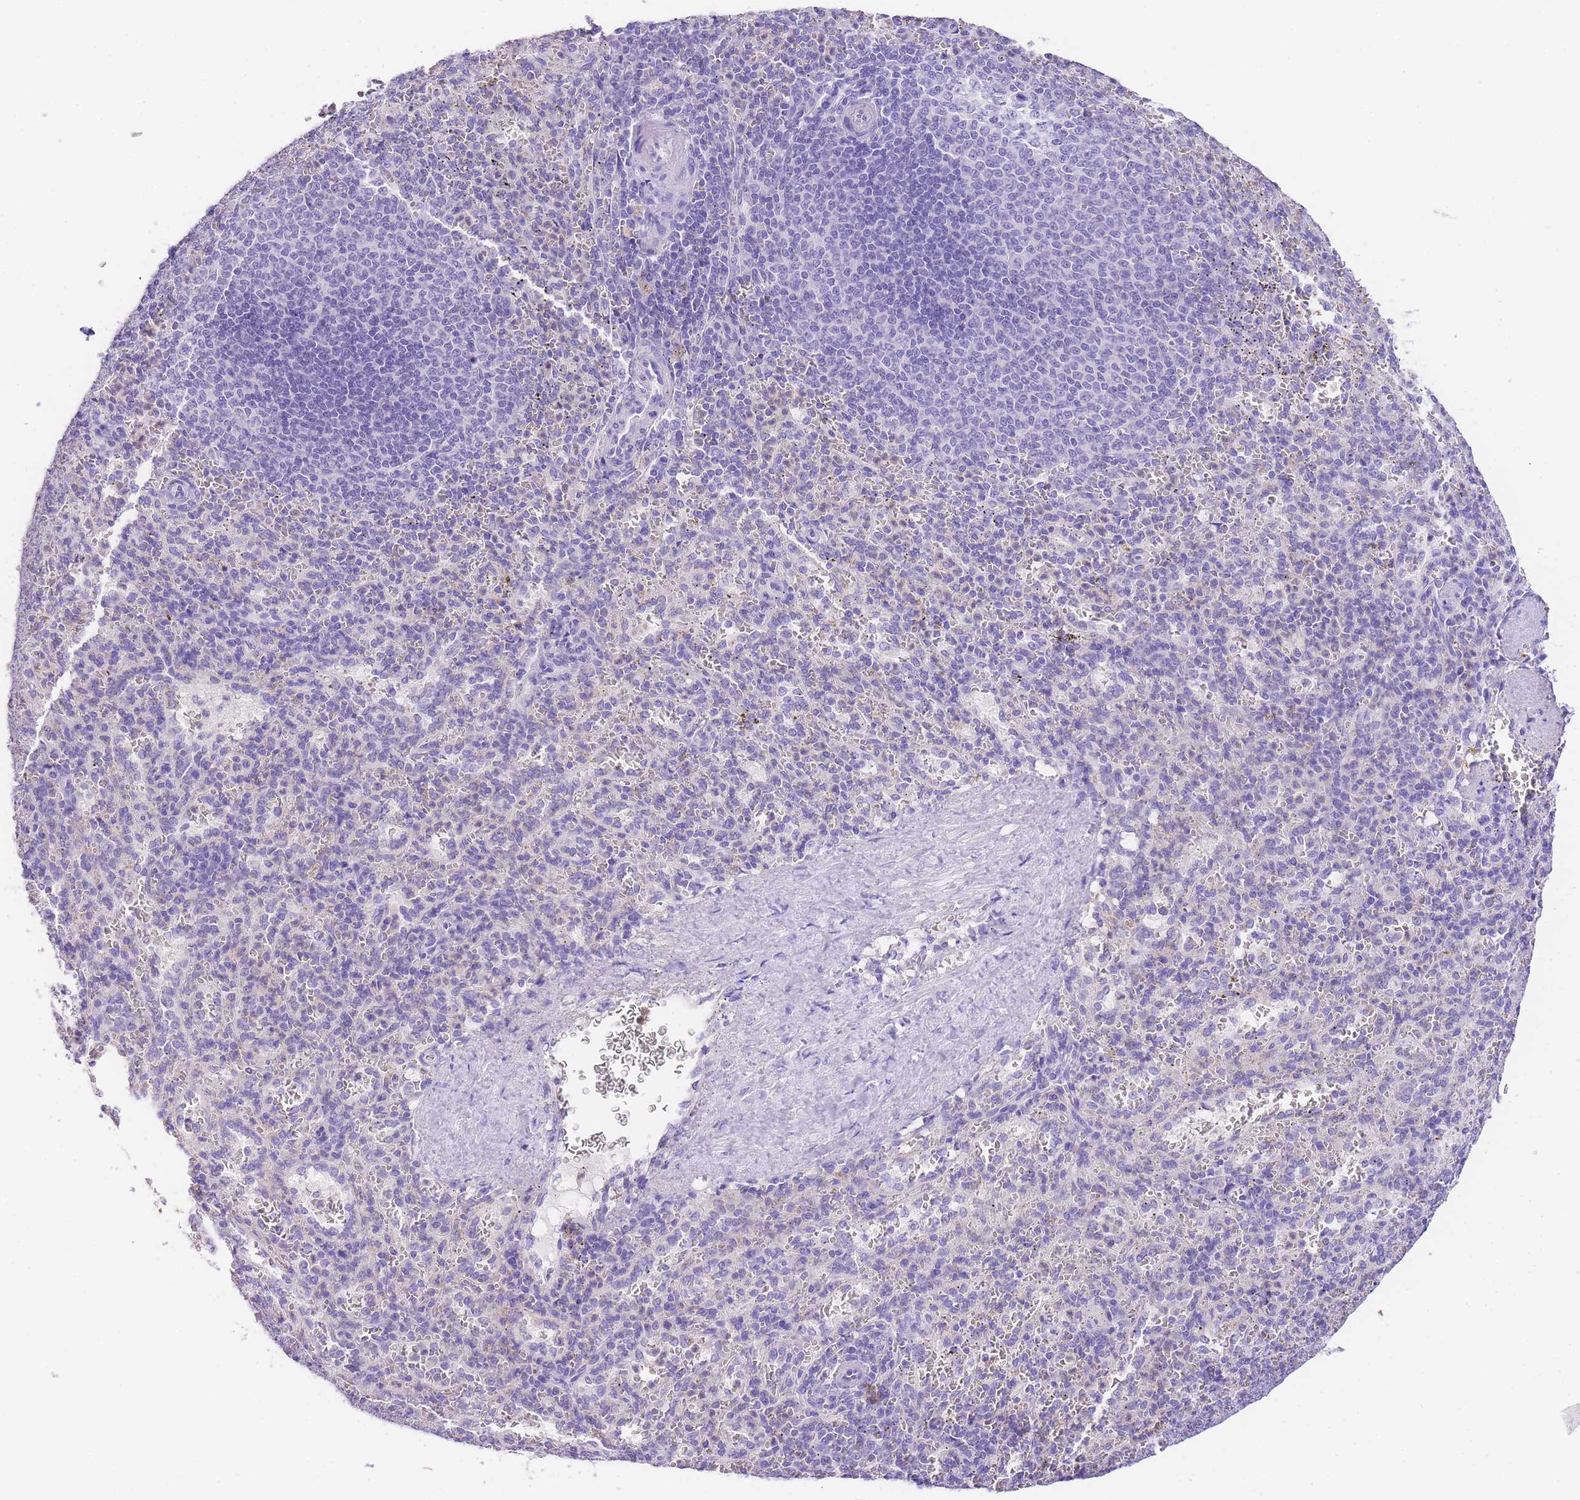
{"staining": {"intensity": "negative", "quantity": "none", "location": "none"}, "tissue": "spleen", "cell_type": "Cells in red pulp", "image_type": "normal", "snomed": [{"axis": "morphology", "description": "Normal tissue, NOS"}, {"axis": "topography", "description": "Spleen"}], "caption": "Cells in red pulp are negative for brown protein staining in unremarkable spleen. (Stains: DAB immunohistochemistry with hematoxylin counter stain, Microscopy: brightfield microscopy at high magnification).", "gene": "EPN2", "patient": {"sex": "female", "age": 21}}